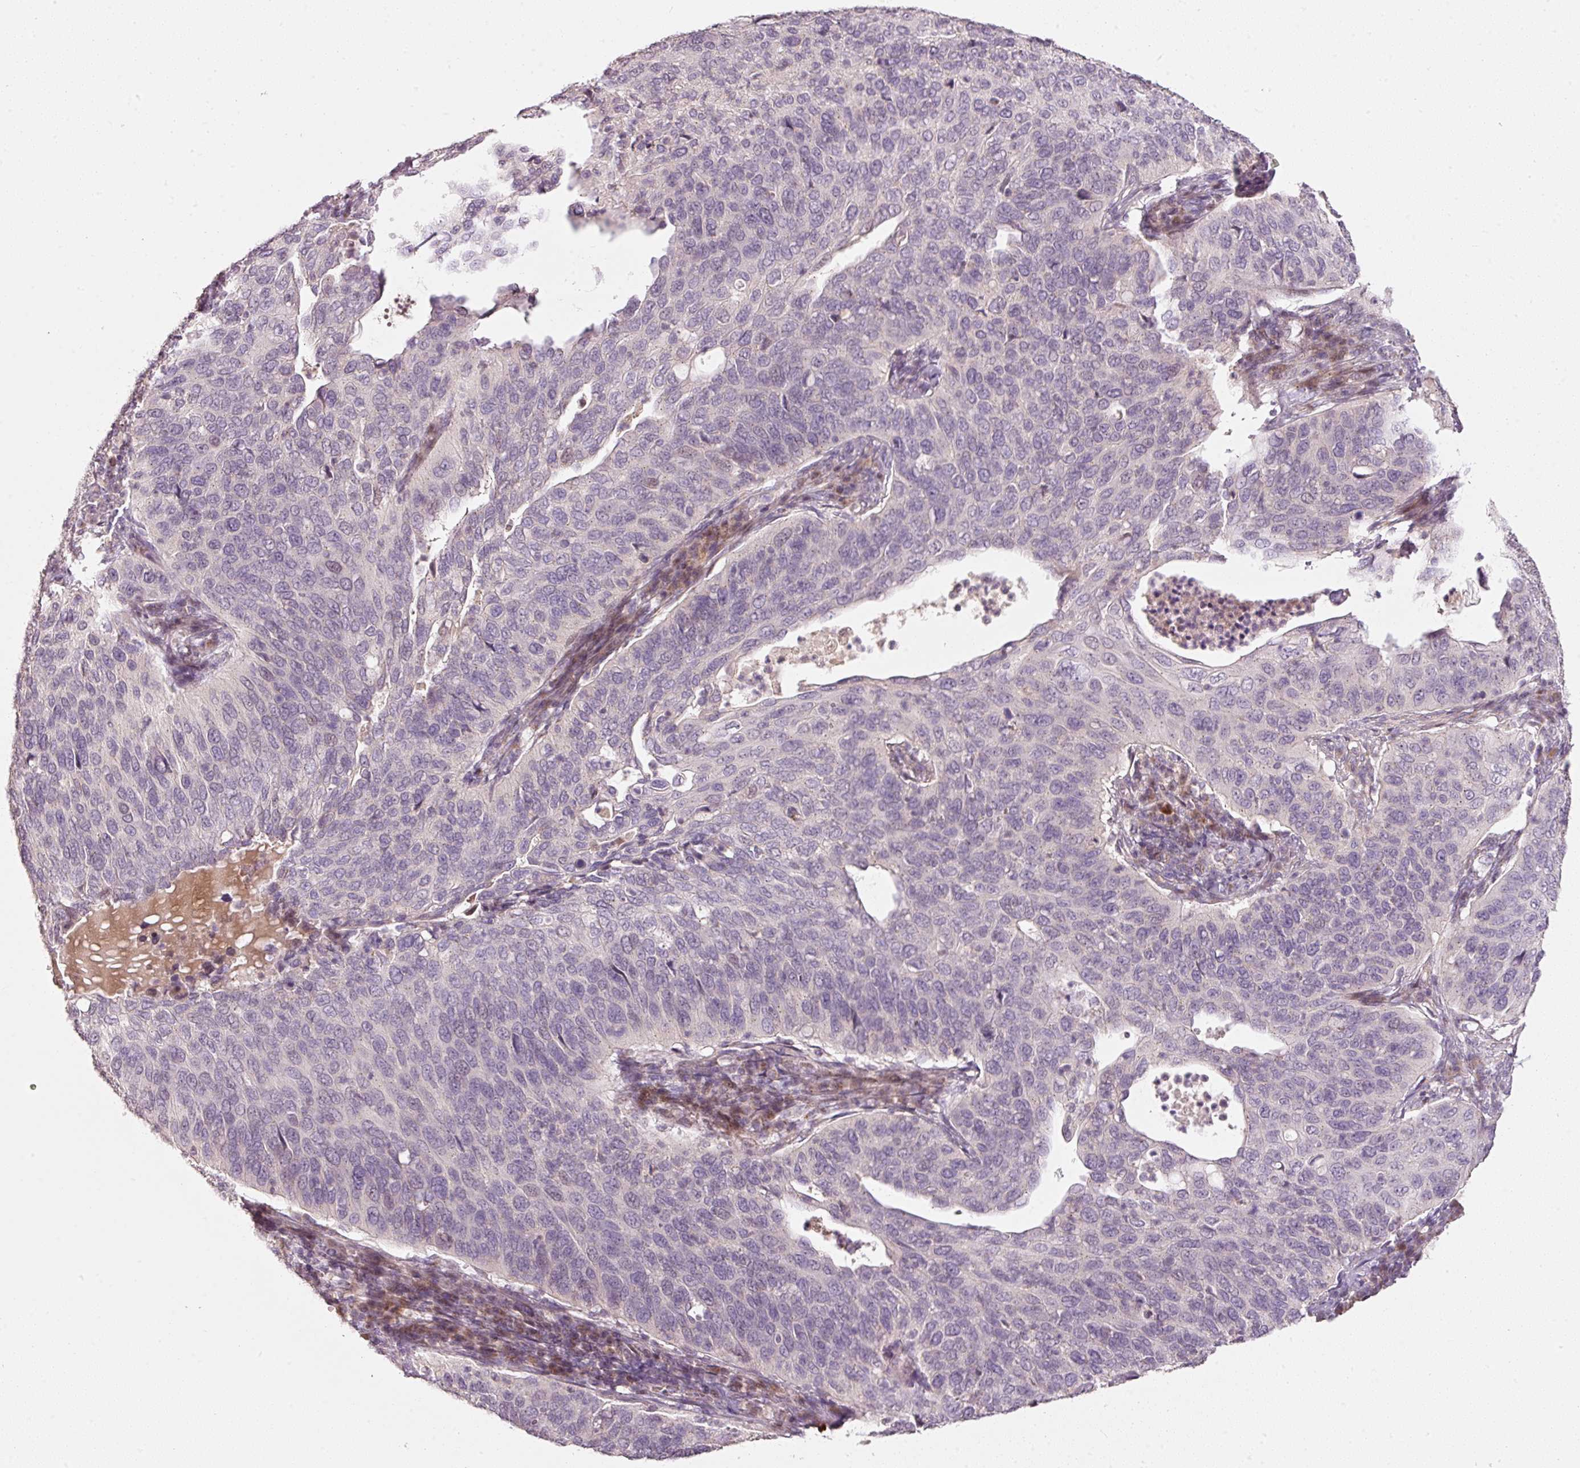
{"staining": {"intensity": "negative", "quantity": "none", "location": "none"}, "tissue": "cervical cancer", "cell_type": "Tumor cells", "image_type": "cancer", "snomed": [{"axis": "morphology", "description": "Squamous cell carcinoma, NOS"}, {"axis": "topography", "description": "Cervix"}], "caption": "DAB (3,3'-diaminobenzidine) immunohistochemical staining of human cervical cancer (squamous cell carcinoma) demonstrates no significant positivity in tumor cells. (DAB (3,3'-diaminobenzidine) IHC with hematoxylin counter stain).", "gene": "TOB2", "patient": {"sex": "female", "age": 36}}